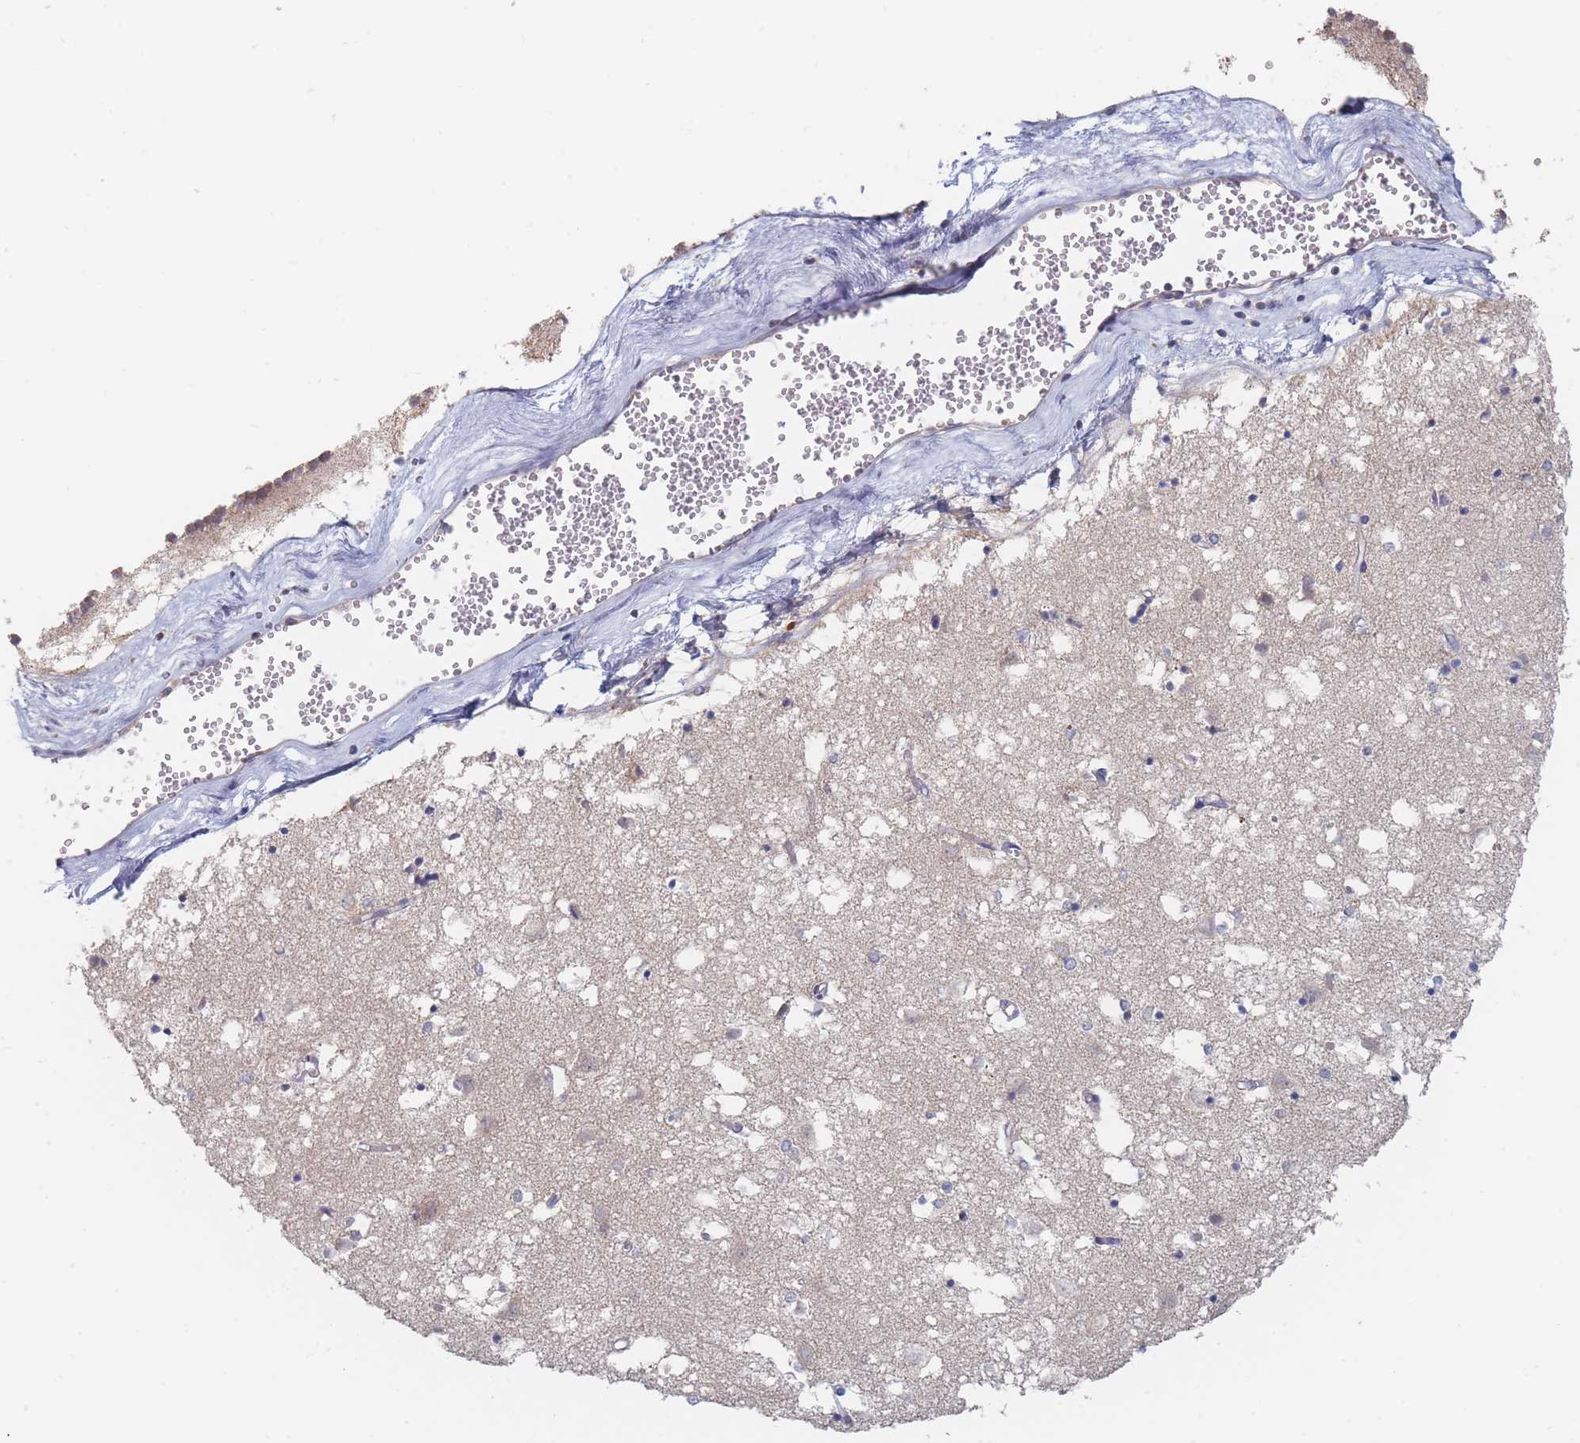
{"staining": {"intensity": "weak", "quantity": "<25%", "location": "nuclear"}, "tissue": "caudate", "cell_type": "Glial cells", "image_type": "normal", "snomed": [{"axis": "morphology", "description": "Normal tissue, NOS"}, {"axis": "topography", "description": "Lateral ventricle wall"}], "caption": "Immunohistochemistry histopathology image of unremarkable caudate: caudate stained with DAB demonstrates no significant protein positivity in glial cells.", "gene": "PPP6C", "patient": {"sex": "male", "age": 70}}